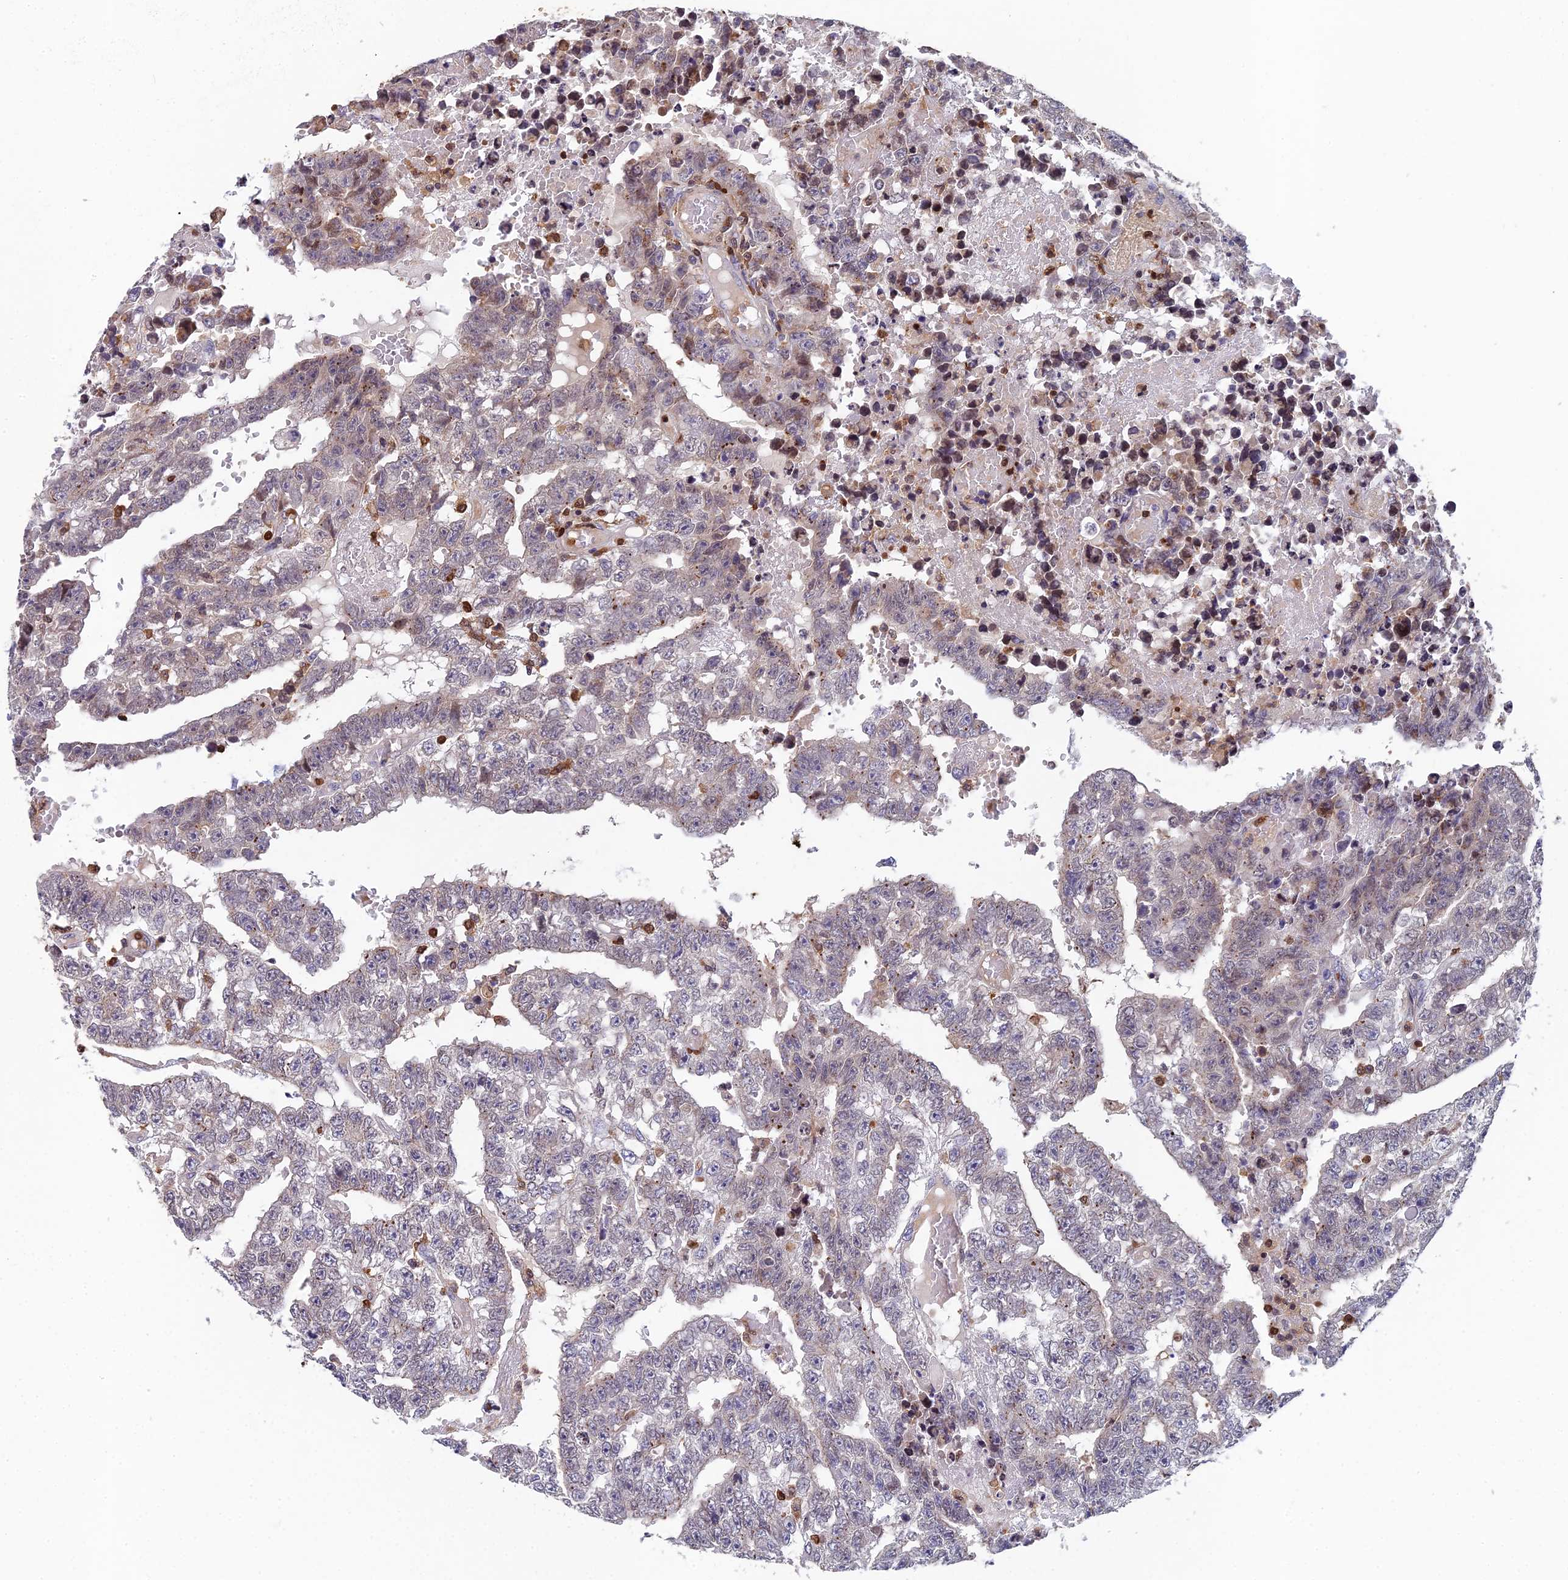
{"staining": {"intensity": "weak", "quantity": "<25%", "location": "cytoplasmic/membranous"}, "tissue": "testis cancer", "cell_type": "Tumor cells", "image_type": "cancer", "snomed": [{"axis": "morphology", "description": "Carcinoma, Embryonal, NOS"}, {"axis": "topography", "description": "Testis"}], "caption": "This is an immunohistochemistry photomicrograph of human testis cancer. There is no positivity in tumor cells.", "gene": "GALK2", "patient": {"sex": "male", "age": 25}}